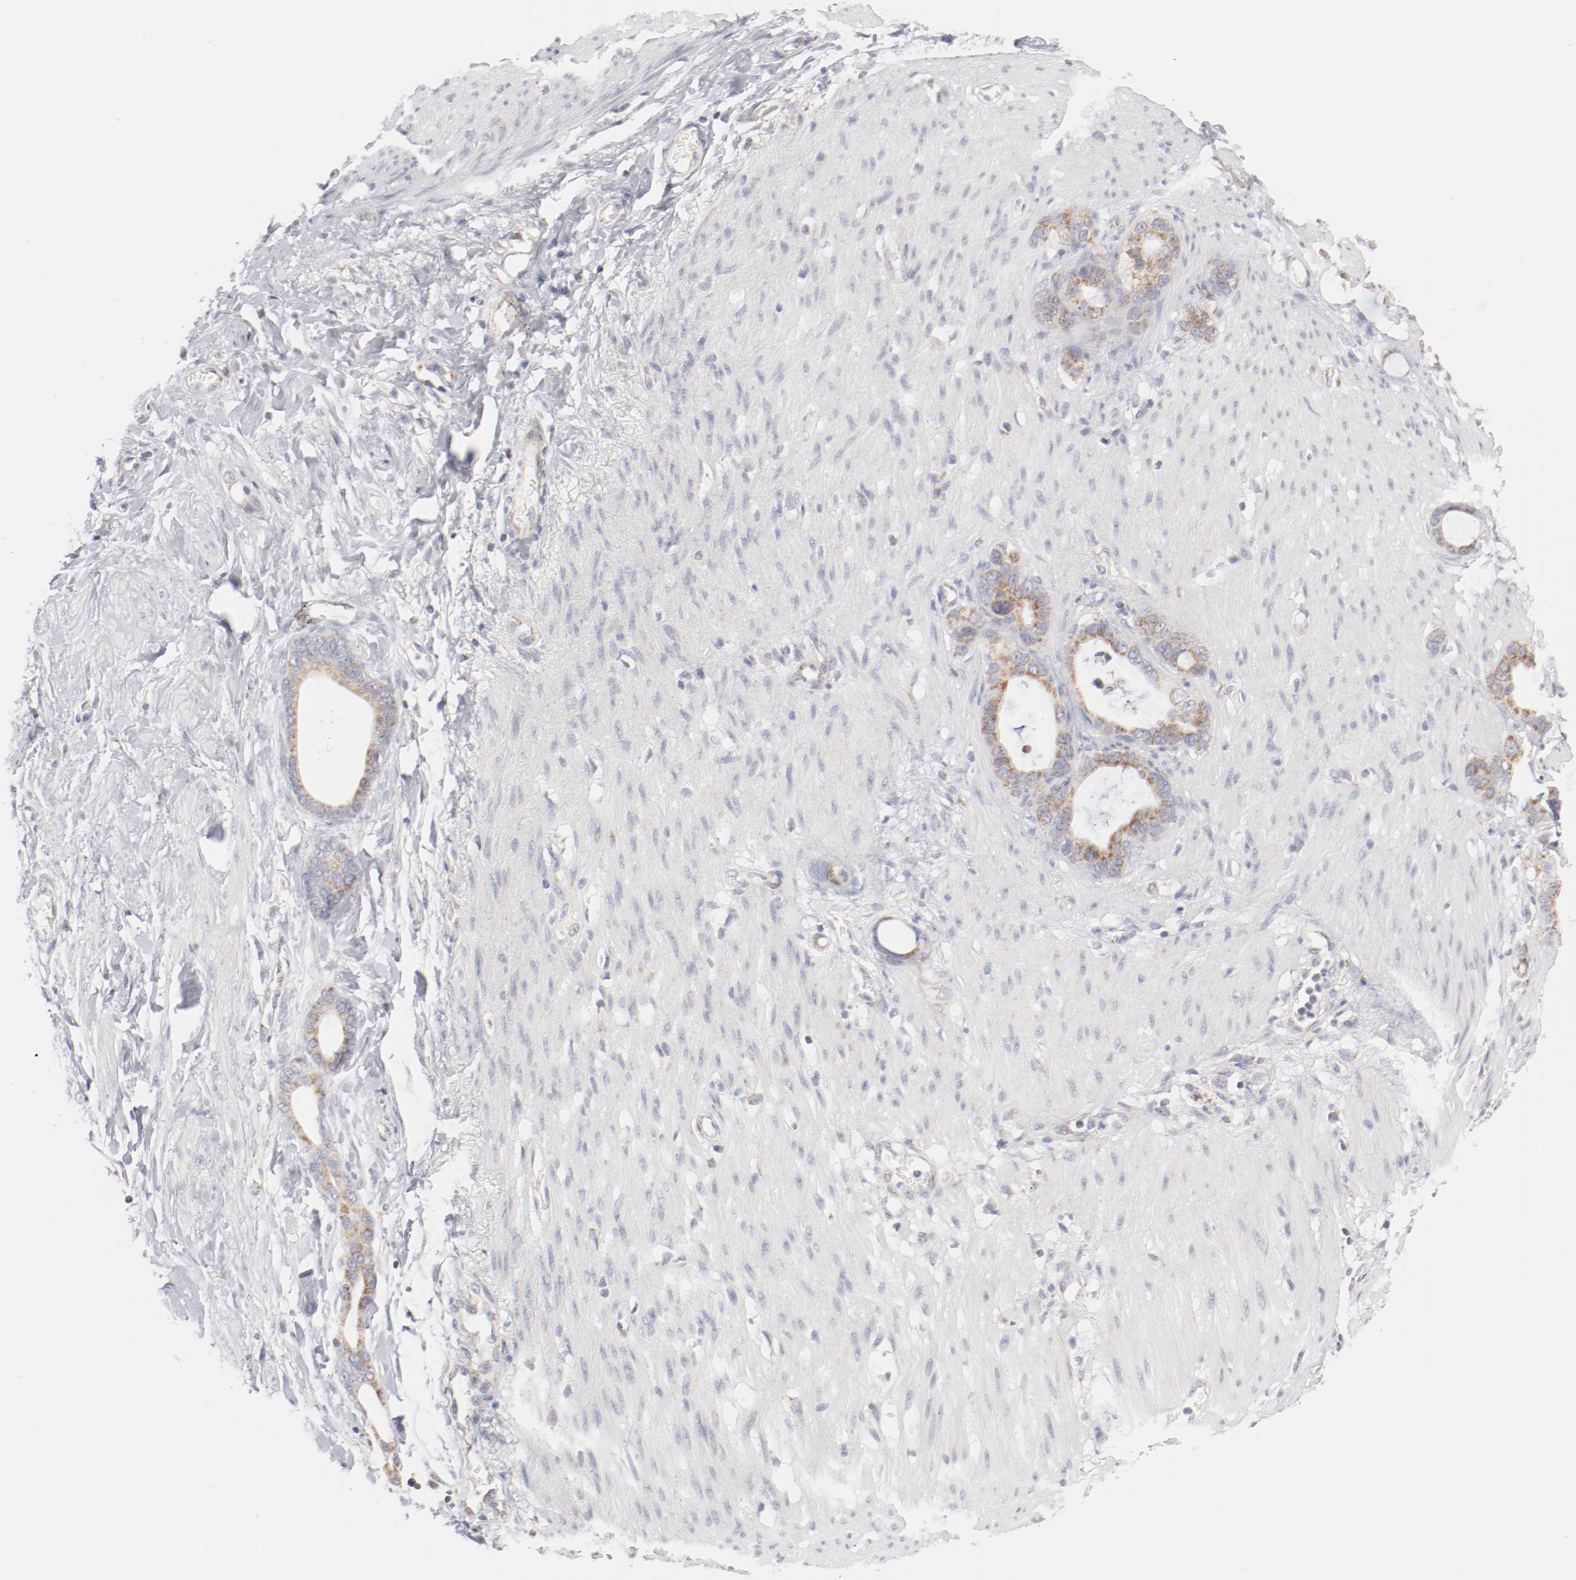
{"staining": {"intensity": "moderate", "quantity": ">75%", "location": "cytoplasmic/membranous"}, "tissue": "stomach cancer", "cell_type": "Tumor cells", "image_type": "cancer", "snomed": [{"axis": "morphology", "description": "Adenocarcinoma, NOS"}, {"axis": "topography", "description": "Stomach"}], "caption": "DAB (3,3'-diaminobenzidine) immunohistochemical staining of human stomach cancer (adenocarcinoma) exhibits moderate cytoplasmic/membranous protein expression in about >75% of tumor cells. Nuclei are stained in blue.", "gene": "MRPL58", "patient": {"sex": "female", "age": 75}}